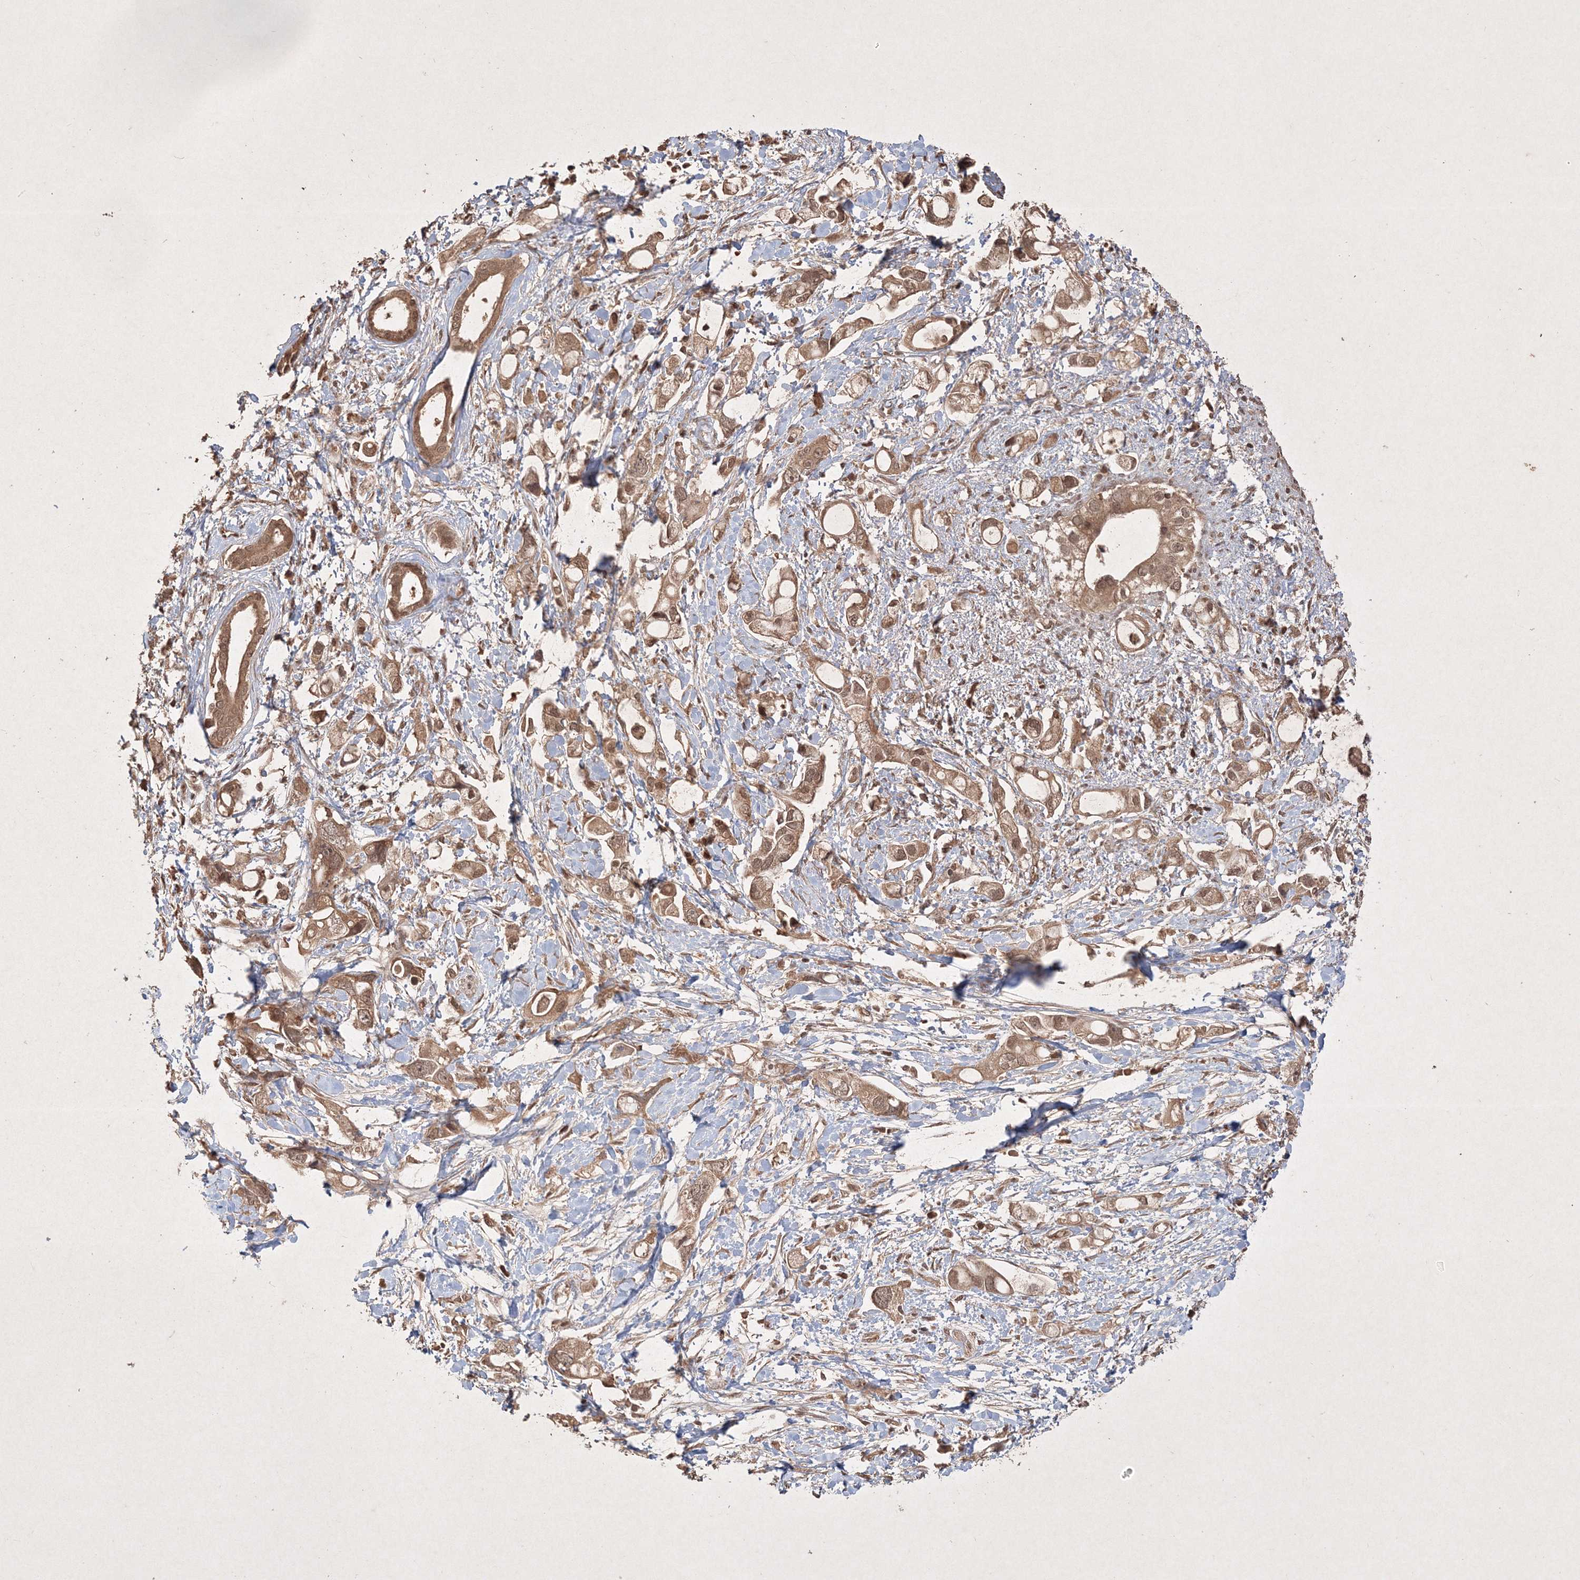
{"staining": {"intensity": "moderate", "quantity": ">75%", "location": "cytoplasmic/membranous,nuclear"}, "tissue": "pancreatic cancer", "cell_type": "Tumor cells", "image_type": "cancer", "snomed": [{"axis": "morphology", "description": "Adenocarcinoma, NOS"}, {"axis": "topography", "description": "Pancreas"}], "caption": "Brown immunohistochemical staining in human pancreatic cancer reveals moderate cytoplasmic/membranous and nuclear staining in about >75% of tumor cells.", "gene": "PELI3", "patient": {"sex": "female", "age": 56}}